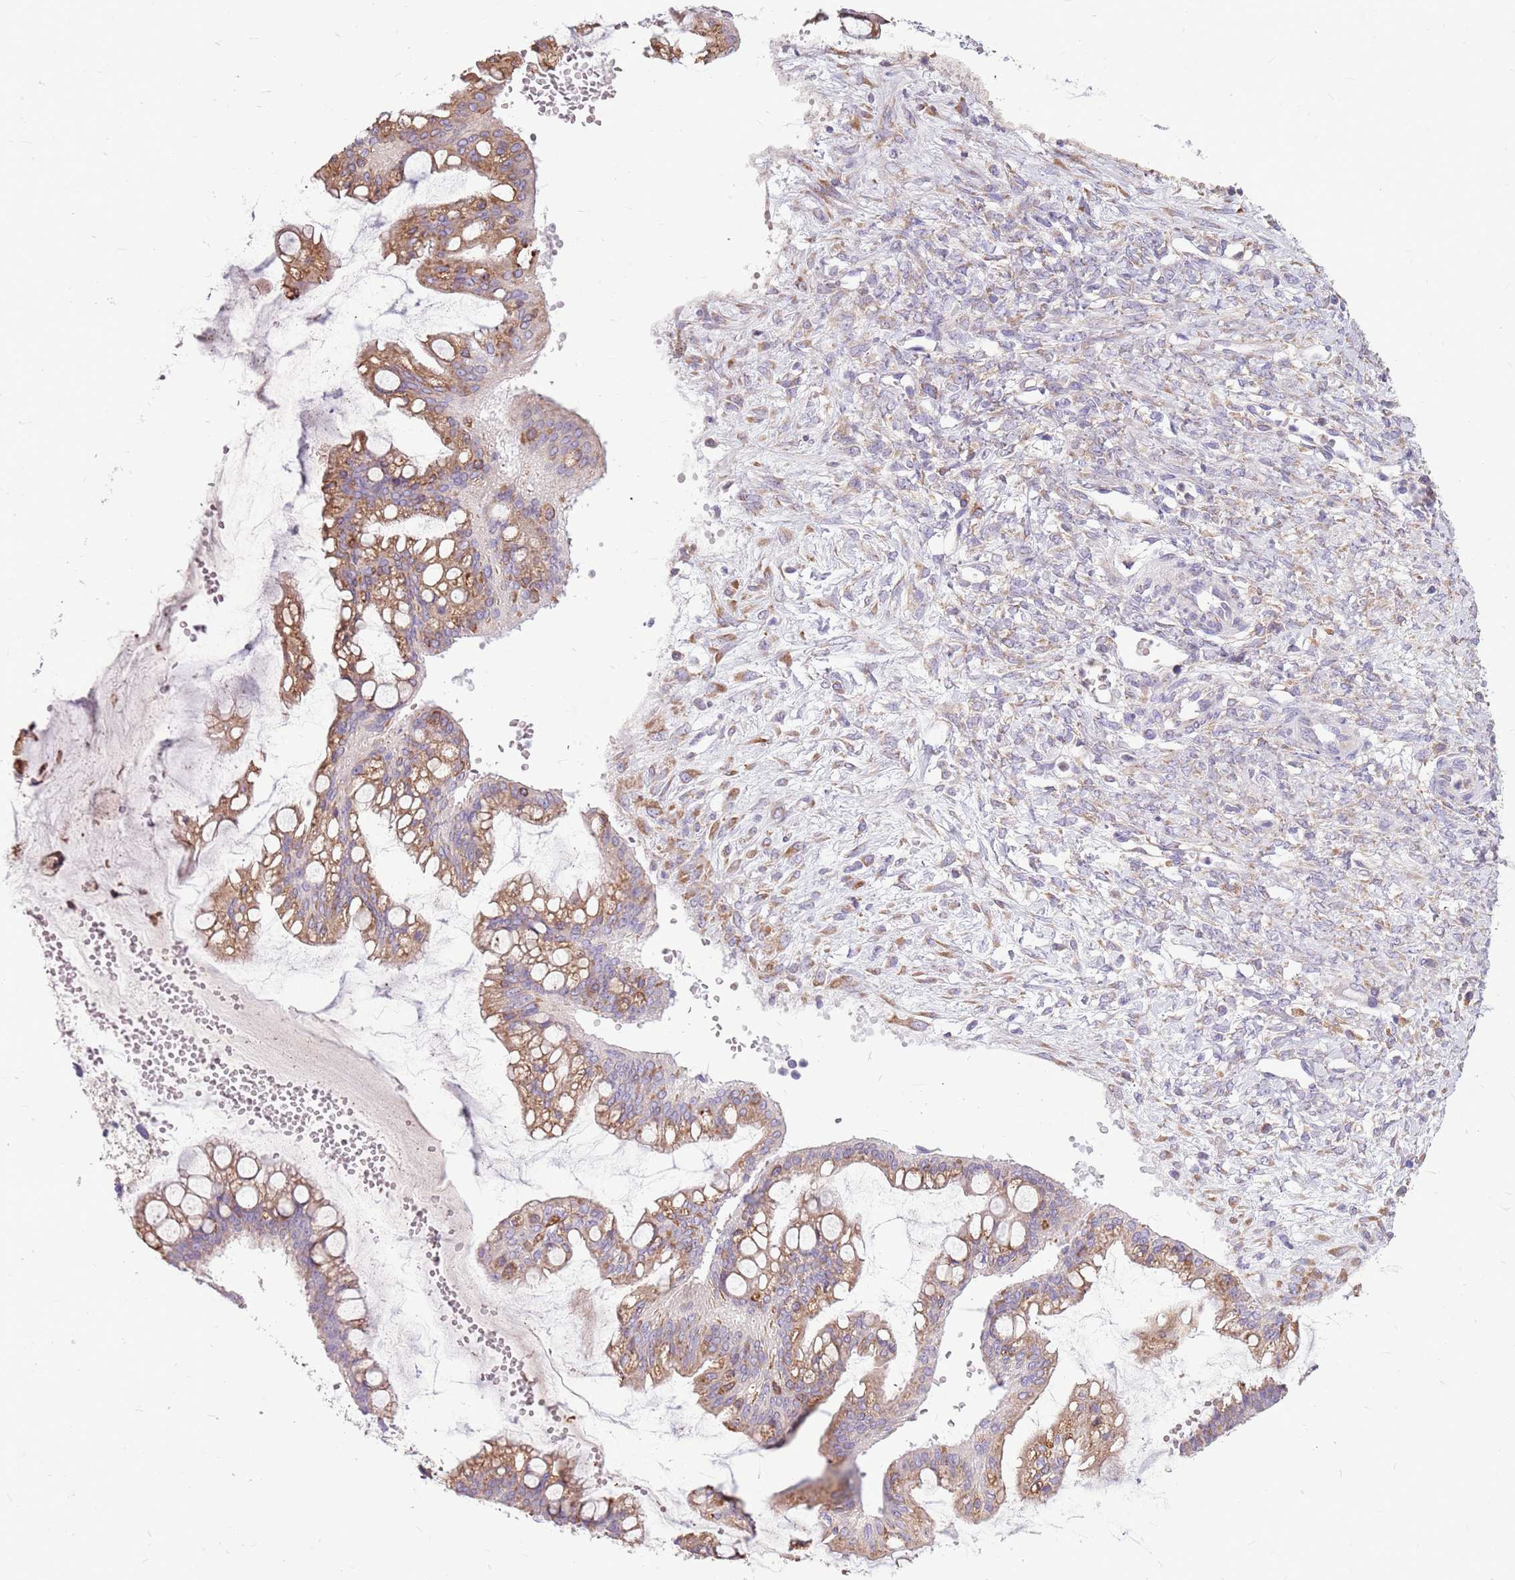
{"staining": {"intensity": "moderate", "quantity": "25%-75%", "location": "cytoplasmic/membranous"}, "tissue": "ovarian cancer", "cell_type": "Tumor cells", "image_type": "cancer", "snomed": [{"axis": "morphology", "description": "Cystadenocarcinoma, mucinous, NOS"}, {"axis": "topography", "description": "Ovary"}], "caption": "Moderate cytoplasmic/membranous positivity is appreciated in approximately 25%-75% of tumor cells in mucinous cystadenocarcinoma (ovarian).", "gene": "KCTD19", "patient": {"sex": "female", "age": 73}}